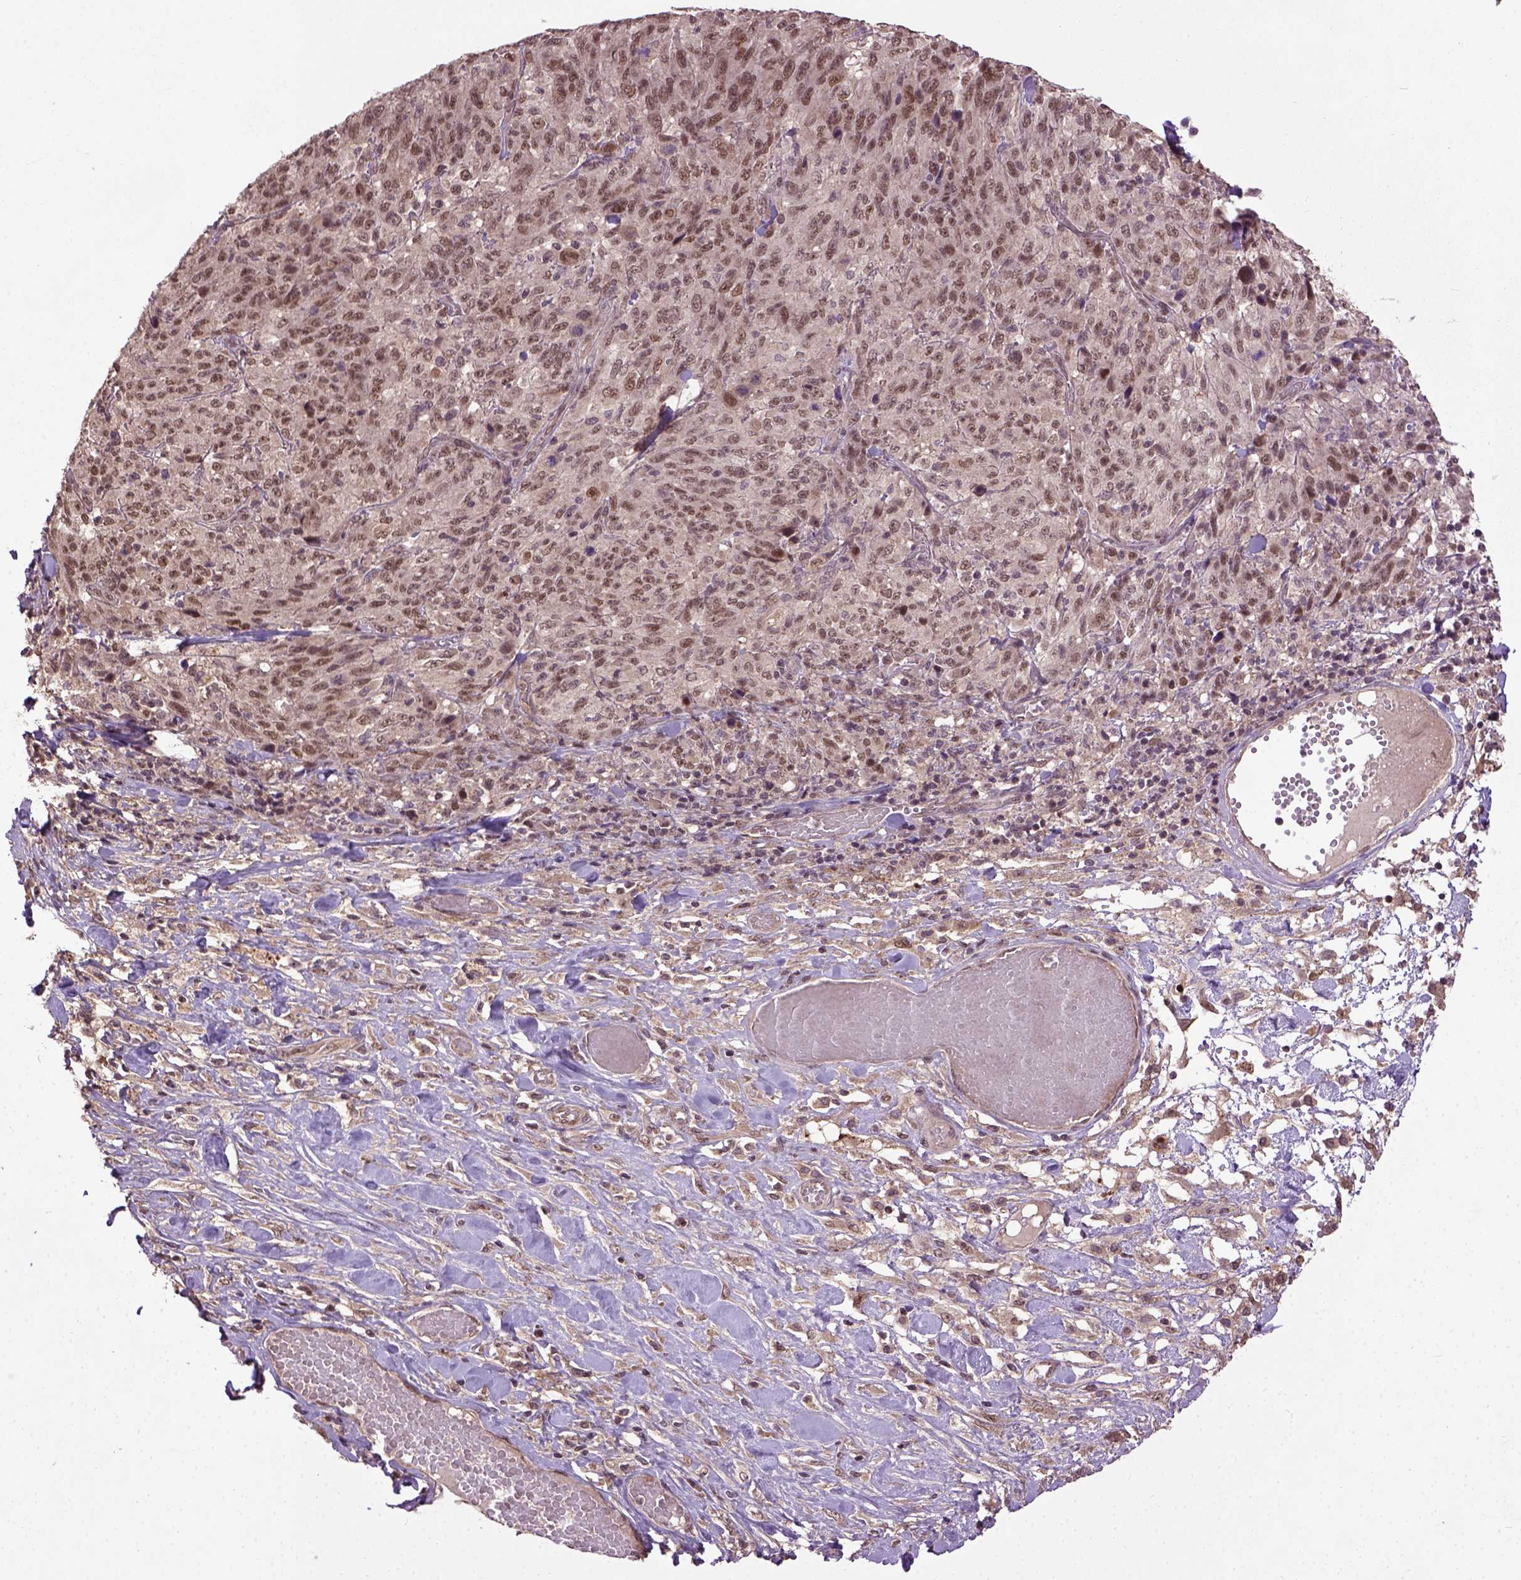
{"staining": {"intensity": "moderate", "quantity": ">75%", "location": "cytoplasmic/membranous,nuclear"}, "tissue": "melanoma", "cell_type": "Tumor cells", "image_type": "cancer", "snomed": [{"axis": "morphology", "description": "Malignant melanoma, NOS"}, {"axis": "topography", "description": "Skin"}], "caption": "An immunohistochemistry histopathology image of tumor tissue is shown. Protein staining in brown shows moderate cytoplasmic/membranous and nuclear positivity in melanoma within tumor cells. The protein is shown in brown color, while the nuclei are stained blue.", "gene": "UBA3", "patient": {"sex": "female", "age": 91}}